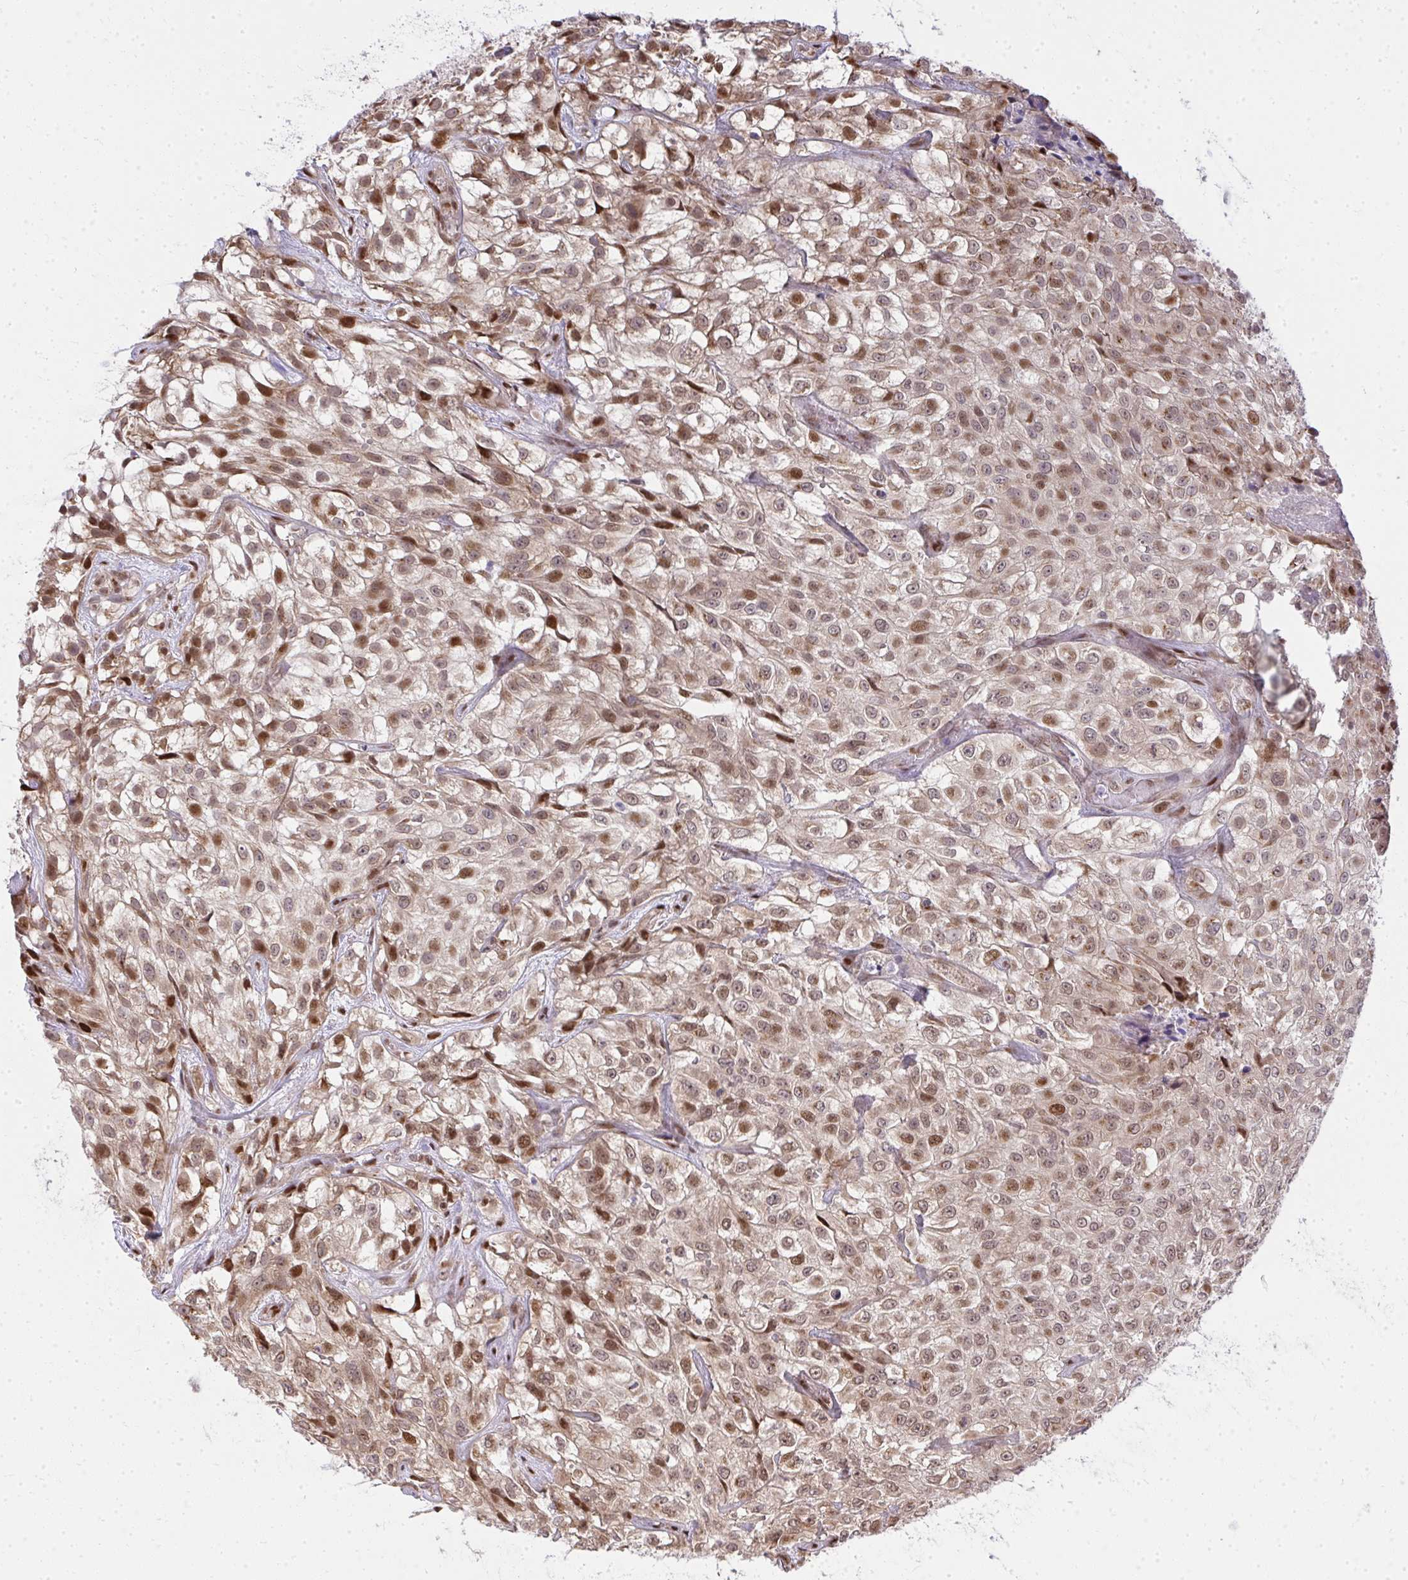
{"staining": {"intensity": "moderate", "quantity": ">75%", "location": "nuclear"}, "tissue": "urothelial cancer", "cell_type": "Tumor cells", "image_type": "cancer", "snomed": [{"axis": "morphology", "description": "Urothelial carcinoma, High grade"}, {"axis": "topography", "description": "Urinary bladder"}], "caption": "Protein staining by immunohistochemistry (IHC) displays moderate nuclear positivity in about >75% of tumor cells in urothelial carcinoma (high-grade). The protein of interest is shown in brown color, while the nuclei are stained blue.", "gene": "PIGY", "patient": {"sex": "male", "age": 56}}